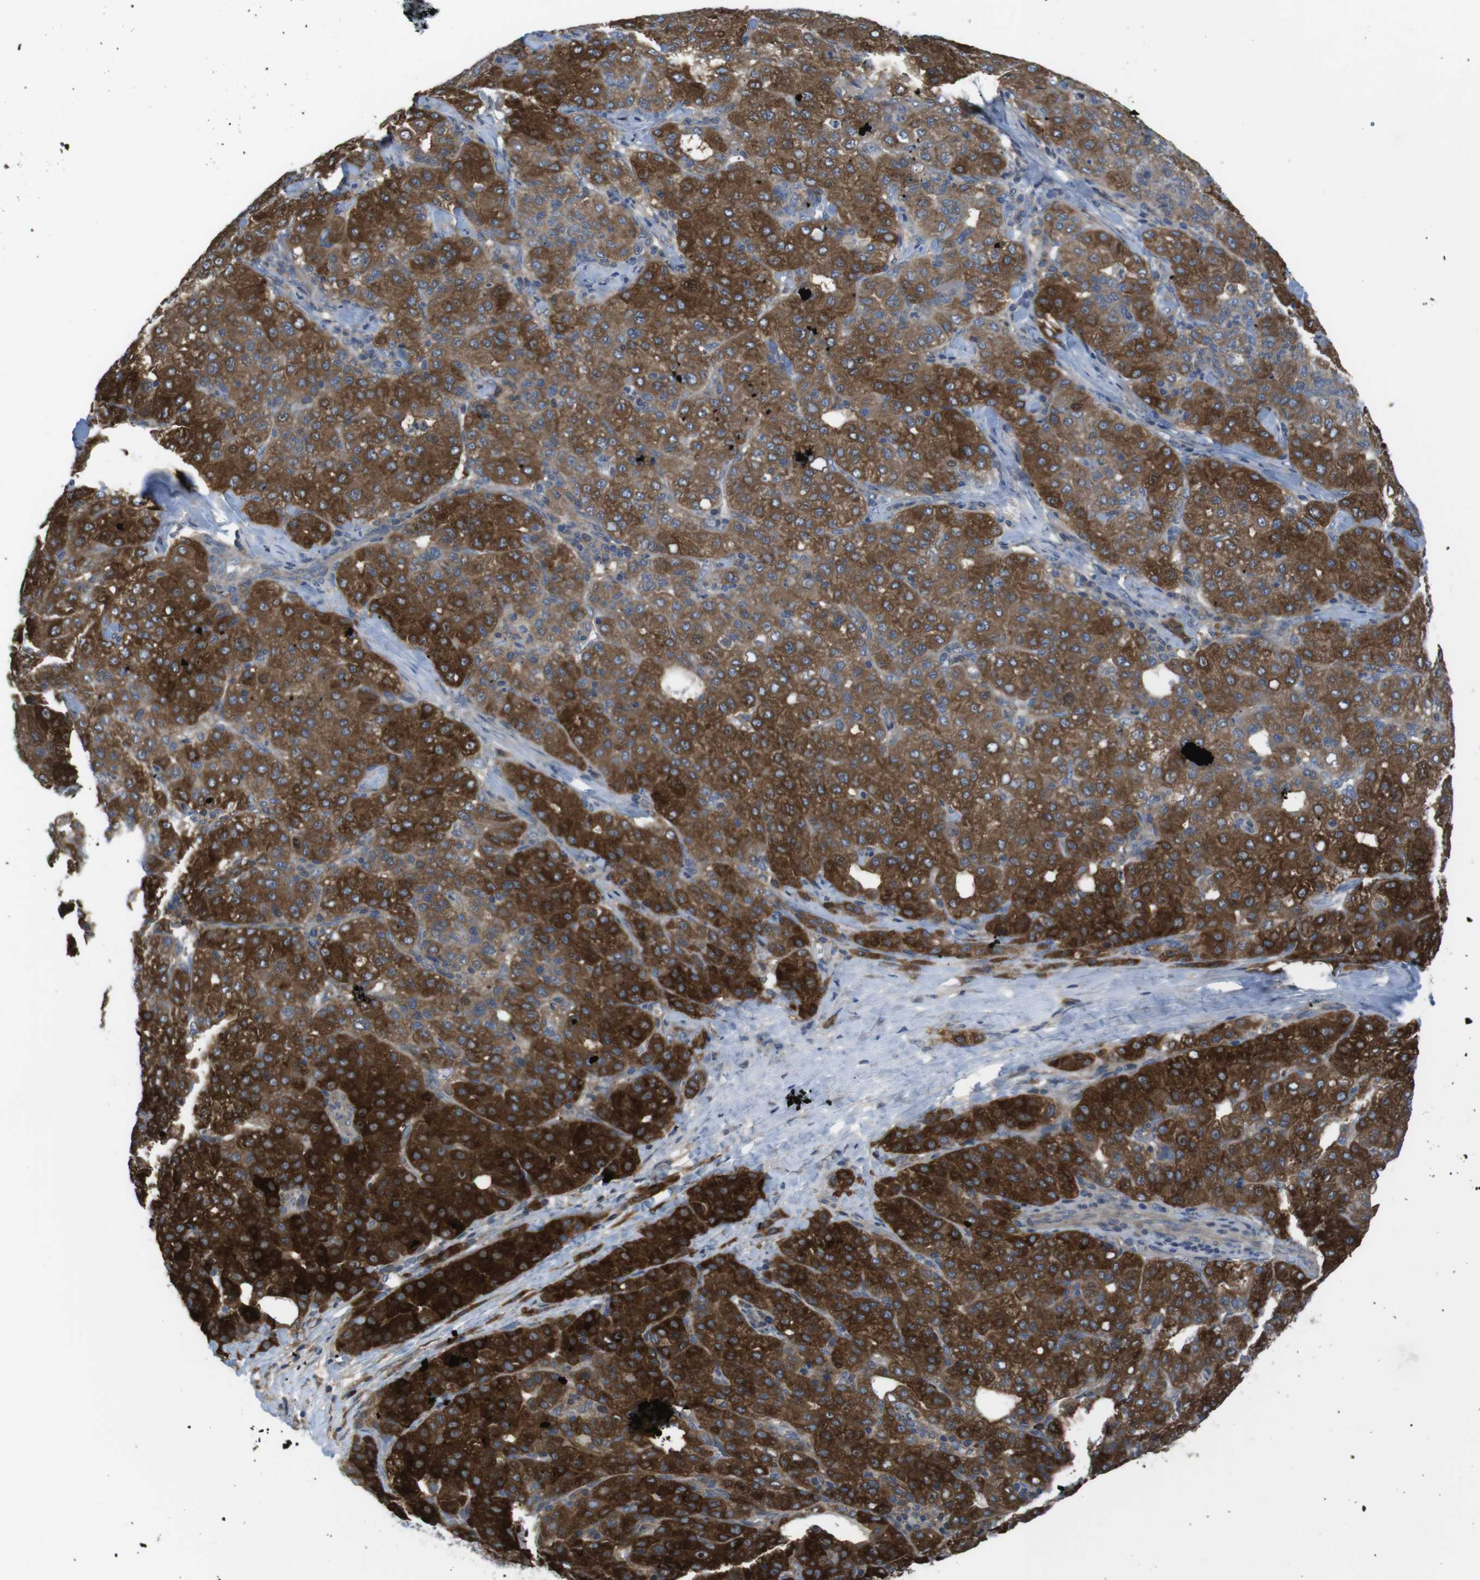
{"staining": {"intensity": "strong", "quantity": ">75%", "location": "cytoplasmic/membranous"}, "tissue": "liver cancer", "cell_type": "Tumor cells", "image_type": "cancer", "snomed": [{"axis": "morphology", "description": "Carcinoma, Hepatocellular, NOS"}, {"axis": "topography", "description": "Liver"}], "caption": "IHC photomicrograph of liver cancer (hepatocellular carcinoma) stained for a protein (brown), which displays high levels of strong cytoplasmic/membranous staining in about >75% of tumor cells.", "gene": "MTHFD1", "patient": {"sex": "male", "age": 65}}